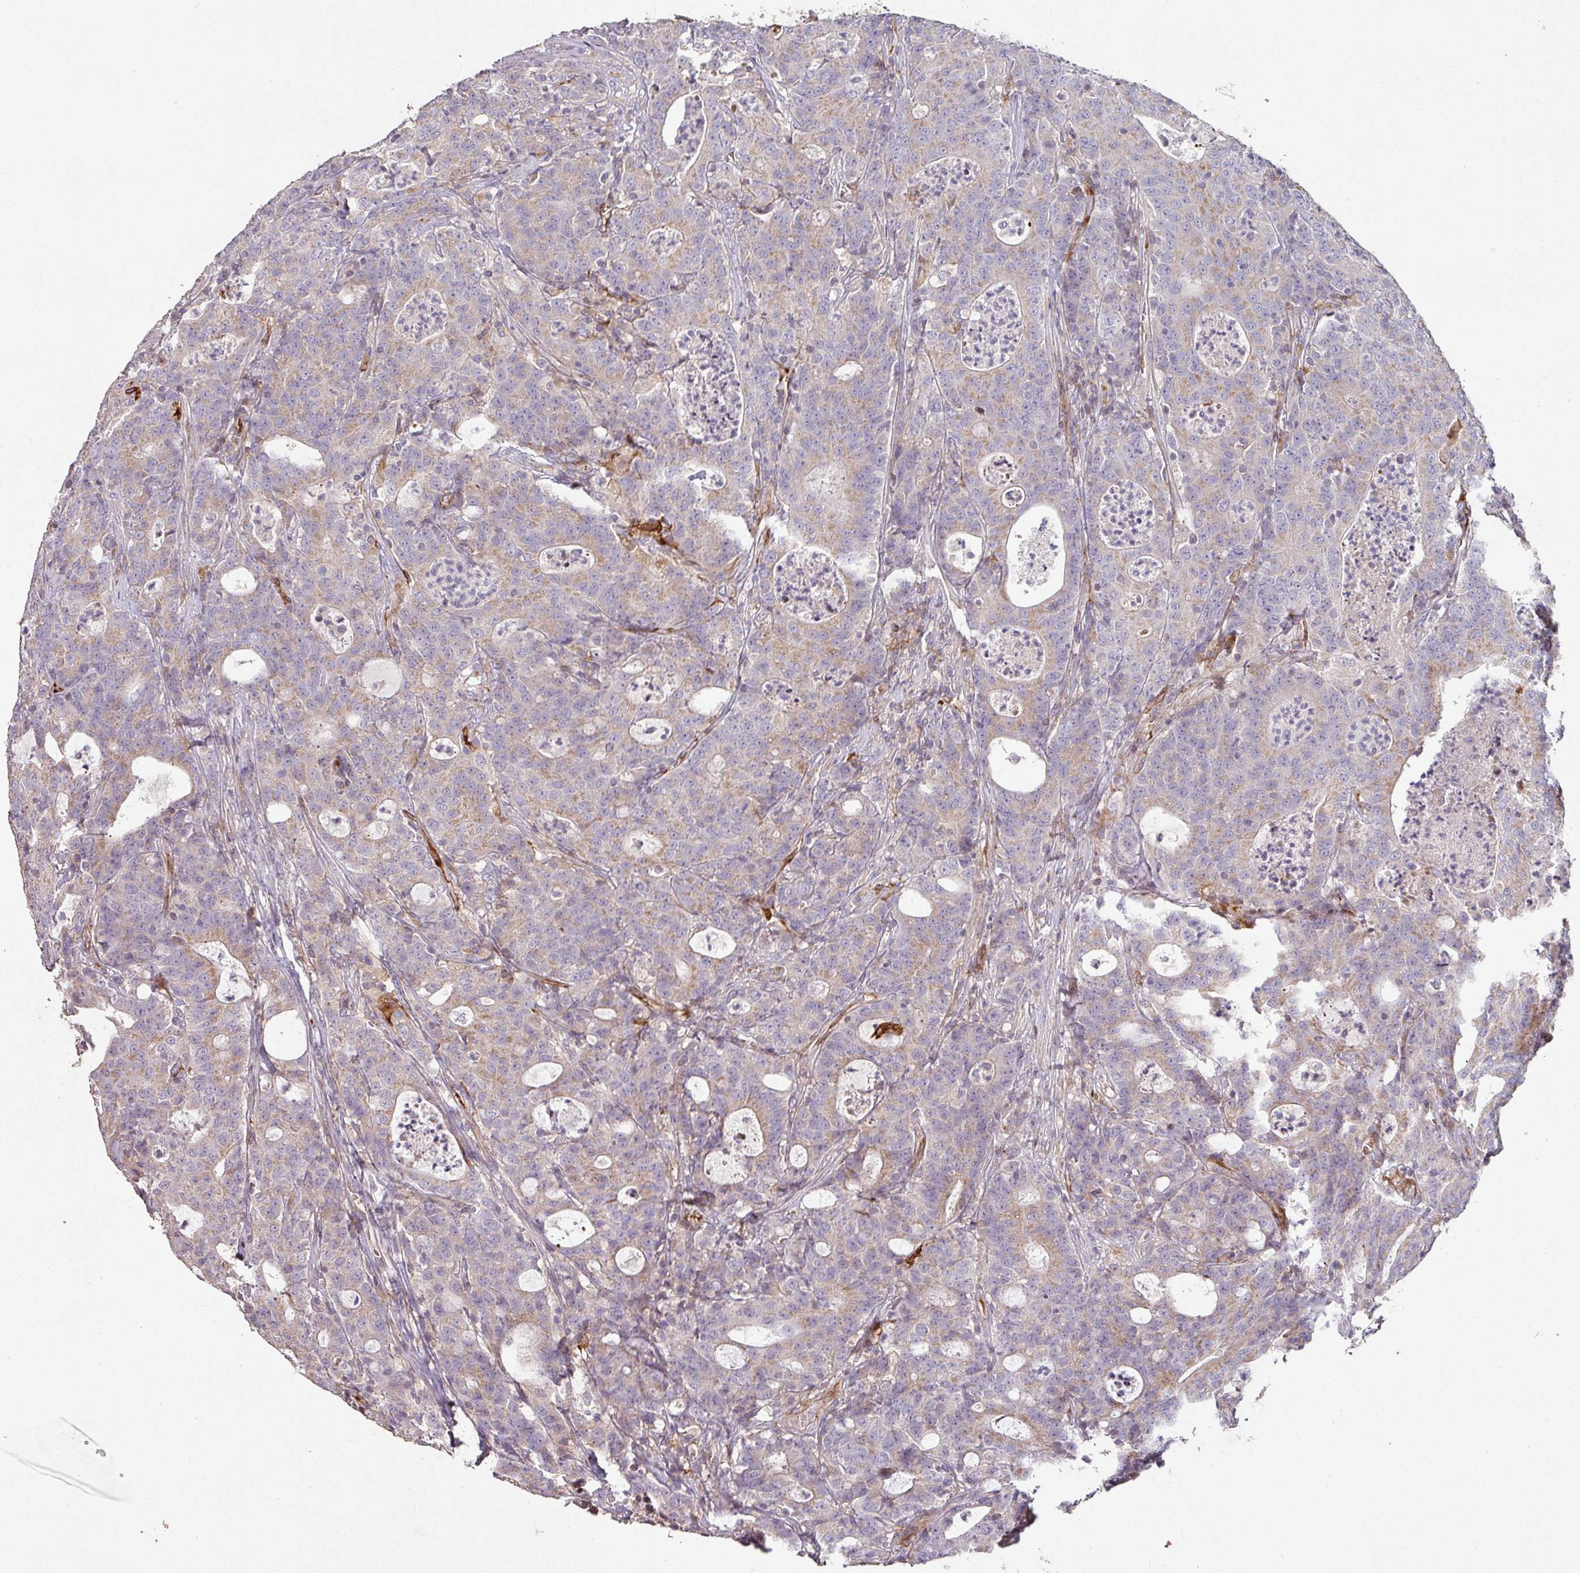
{"staining": {"intensity": "weak", "quantity": "25%-75%", "location": "cytoplasmic/membranous"}, "tissue": "colorectal cancer", "cell_type": "Tumor cells", "image_type": "cancer", "snomed": [{"axis": "morphology", "description": "Adenocarcinoma, NOS"}, {"axis": "topography", "description": "Colon"}], "caption": "The micrograph demonstrates immunohistochemical staining of colorectal cancer. There is weak cytoplasmic/membranous positivity is identified in about 25%-75% of tumor cells.", "gene": "RPL23A", "patient": {"sex": "male", "age": 83}}